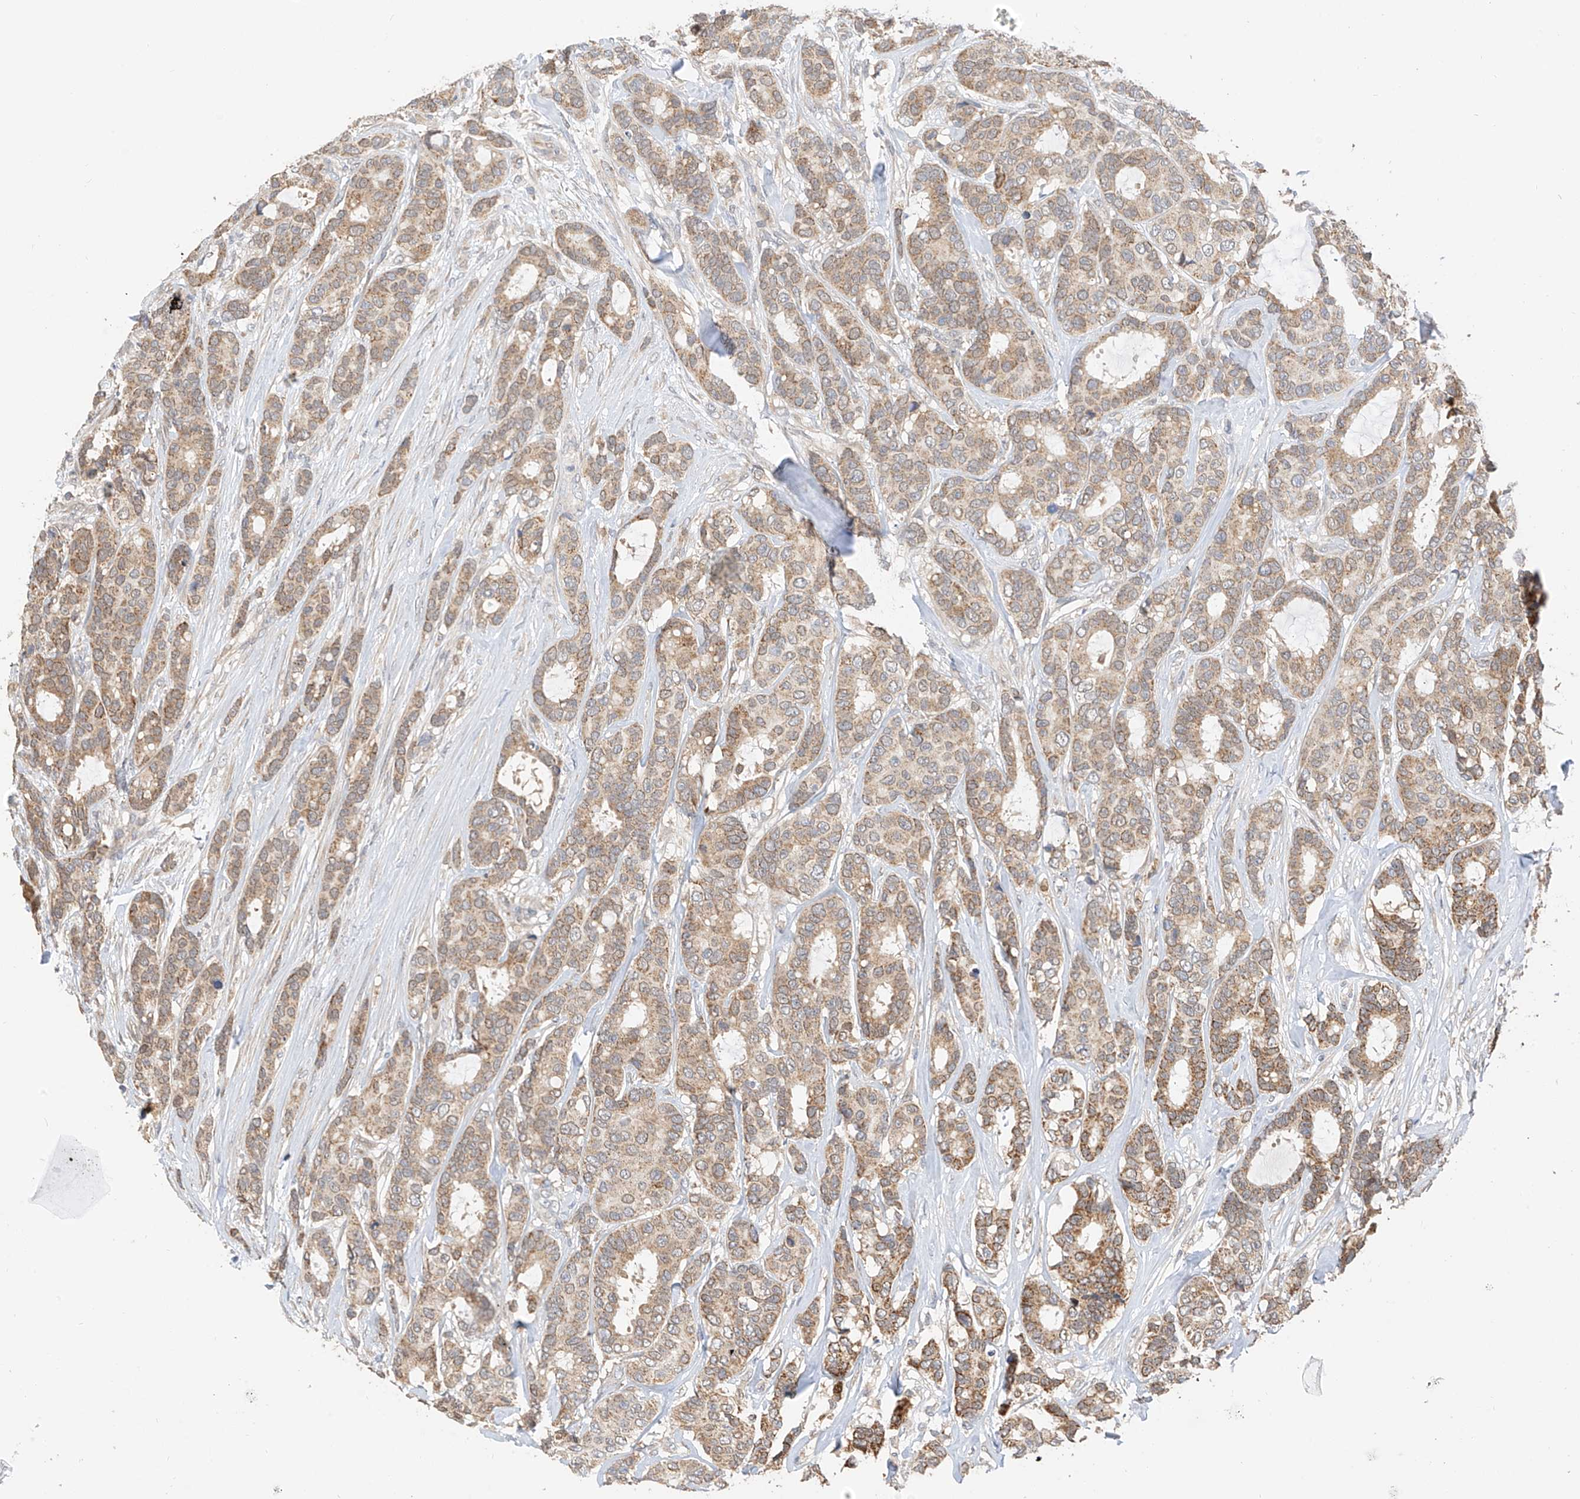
{"staining": {"intensity": "moderate", "quantity": ">75%", "location": "cytoplasmic/membranous"}, "tissue": "breast cancer", "cell_type": "Tumor cells", "image_type": "cancer", "snomed": [{"axis": "morphology", "description": "Duct carcinoma"}, {"axis": "topography", "description": "Breast"}], "caption": "A micrograph of breast cancer (infiltrating ductal carcinoma) stained for a protein reveals moderate cytoplasmic/membranous brown staining in tumor cells.", "gene": "PPA2", "patient": {"sex": "female", "age": 87}}